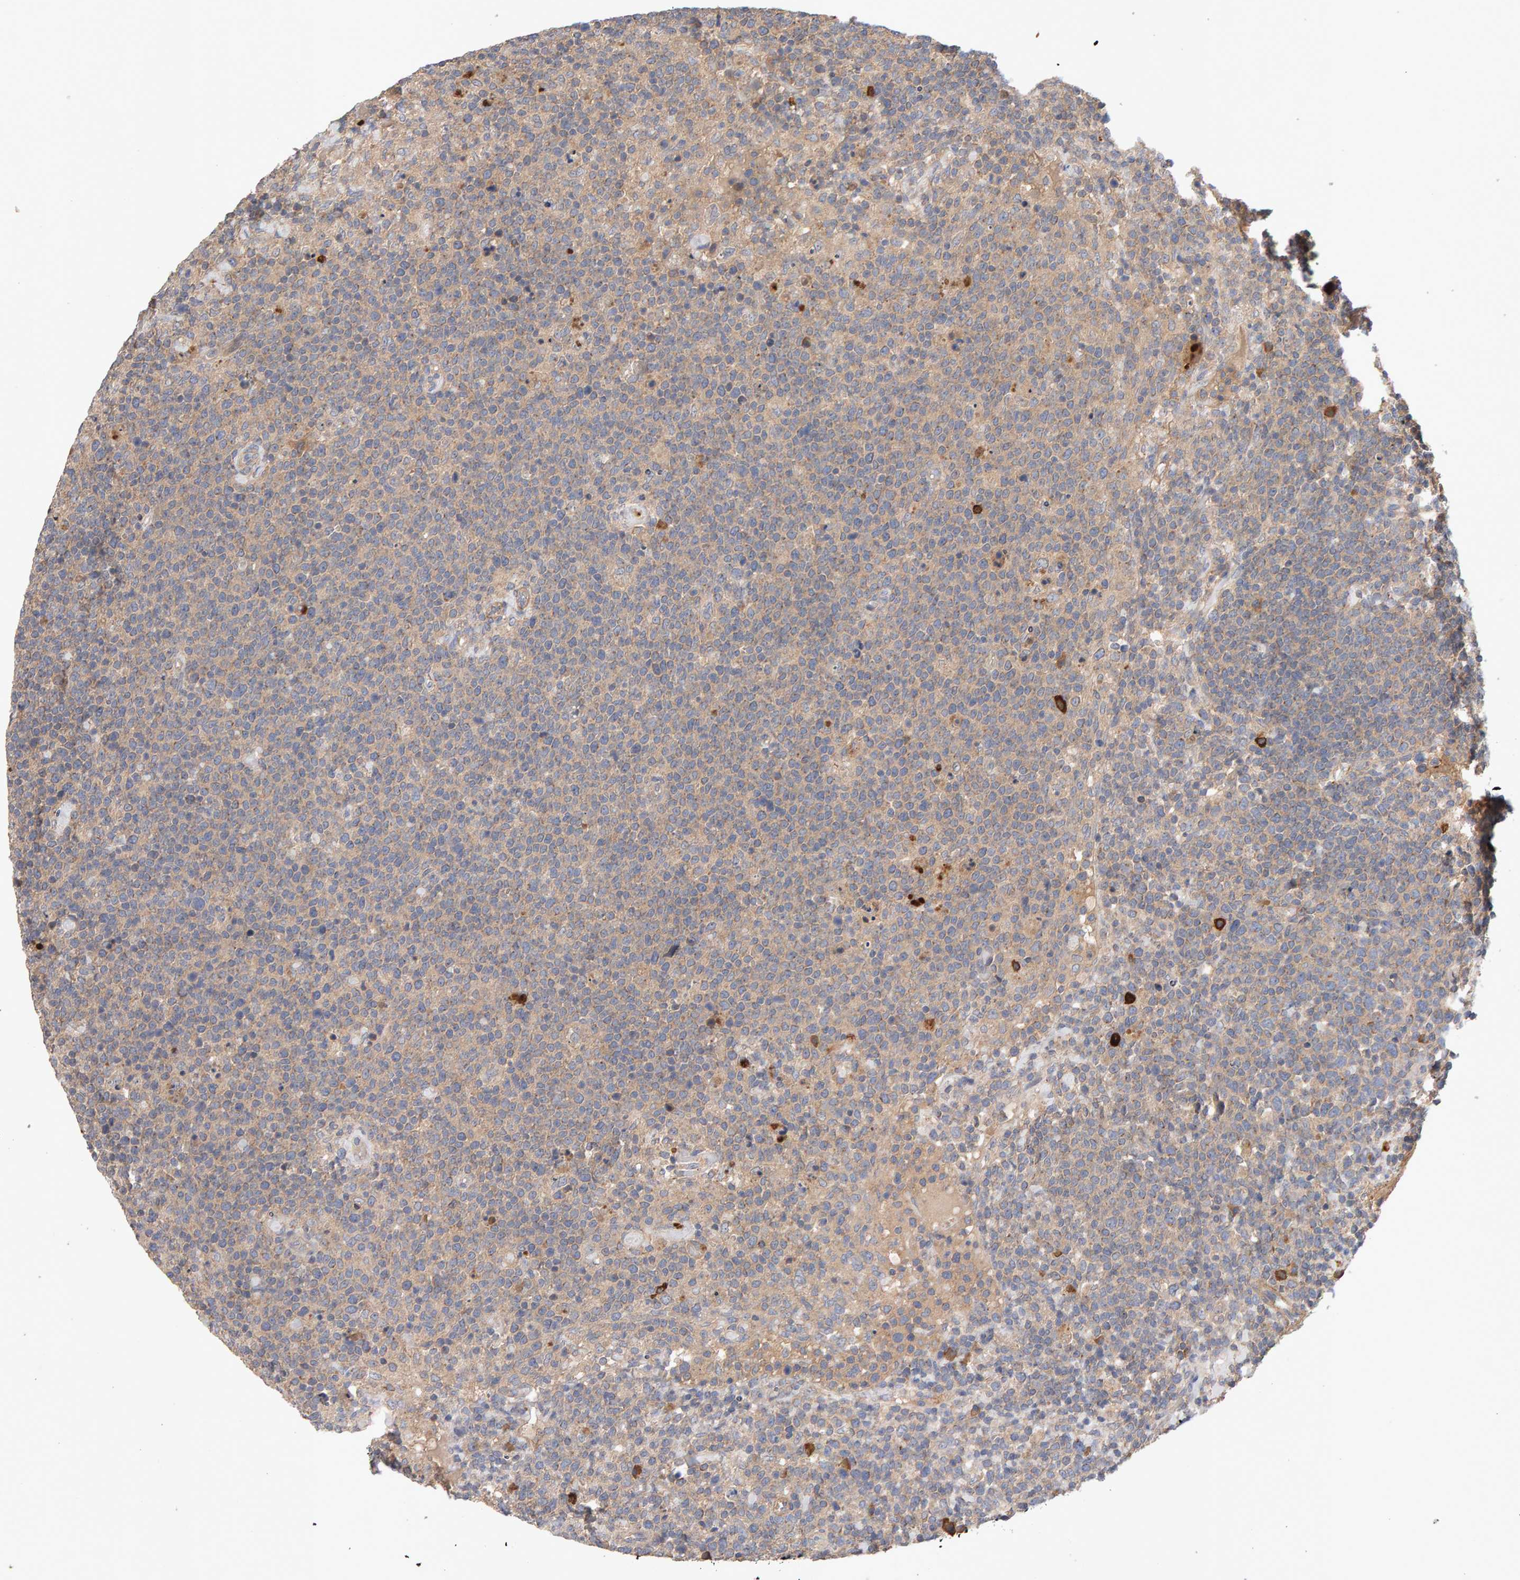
{"staining": {"intensity": "weak", "quantity": ">75%", "location": "cytoplasmic/membranous"}, "tissue": "lymphoma", "cell_type": "Tumor cells", "image_type": "cancer", "snomed": [{"axis": "morphology", "description": "Malignant lymphoma, non-Hodgkin's type, High grade"}, {"axis": "topography", "description": "Lymph node"}], "caption": "This photomicrograph demonstrates immunohistochemistry (IHC) staining of lymphoma, with low weak cytoplasmic/membranous expression in about >75% of tumor cells.", "gene": "RNF19A", "patient": {"sex": "male", "age": 61}}